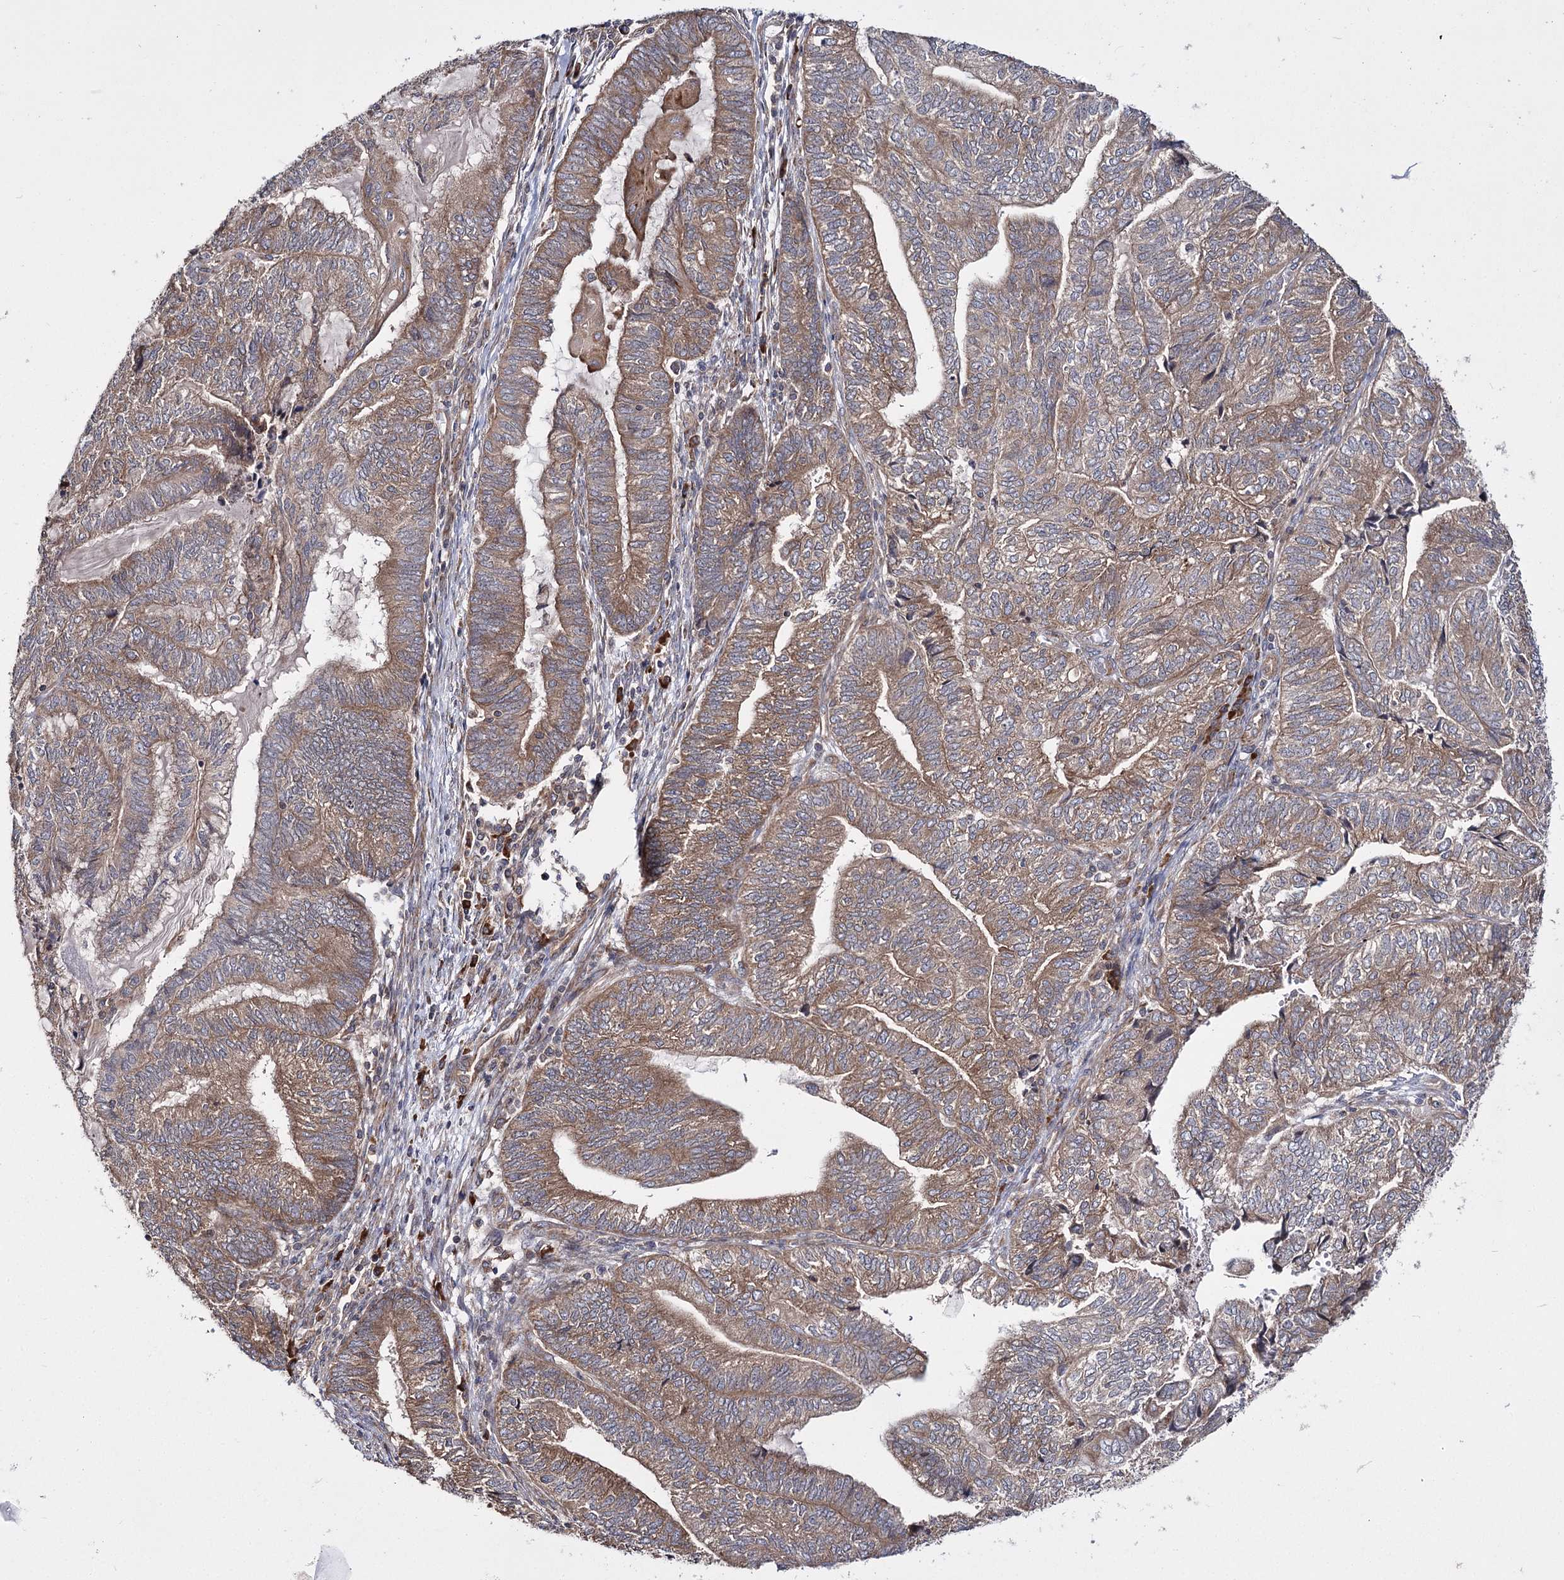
{"staining": {"intensity": "moderate", "quantity": ">75%", "location": "cytoplasmic/membranous"}, "tissue": "endometrial cancer", "cell_type": "Tumor cells", "image_type": "cancer", "snomed": [{"axis": "morphology", "description": "Adenocarcinoma, NOS"}, {"axis": "topography", "description": "Uterus"}, {"axis": "topography", "description": "Endometrium"}], "caption": "Immunohistochemical staining of human endometrial cancer (adenocarcinoma) displays medium levels of moderate cytoplasmic/membranous expression in about >75% of tumor cells.", "gene": "HECTD2", "patient": {"sex": "female", "age": 70}}